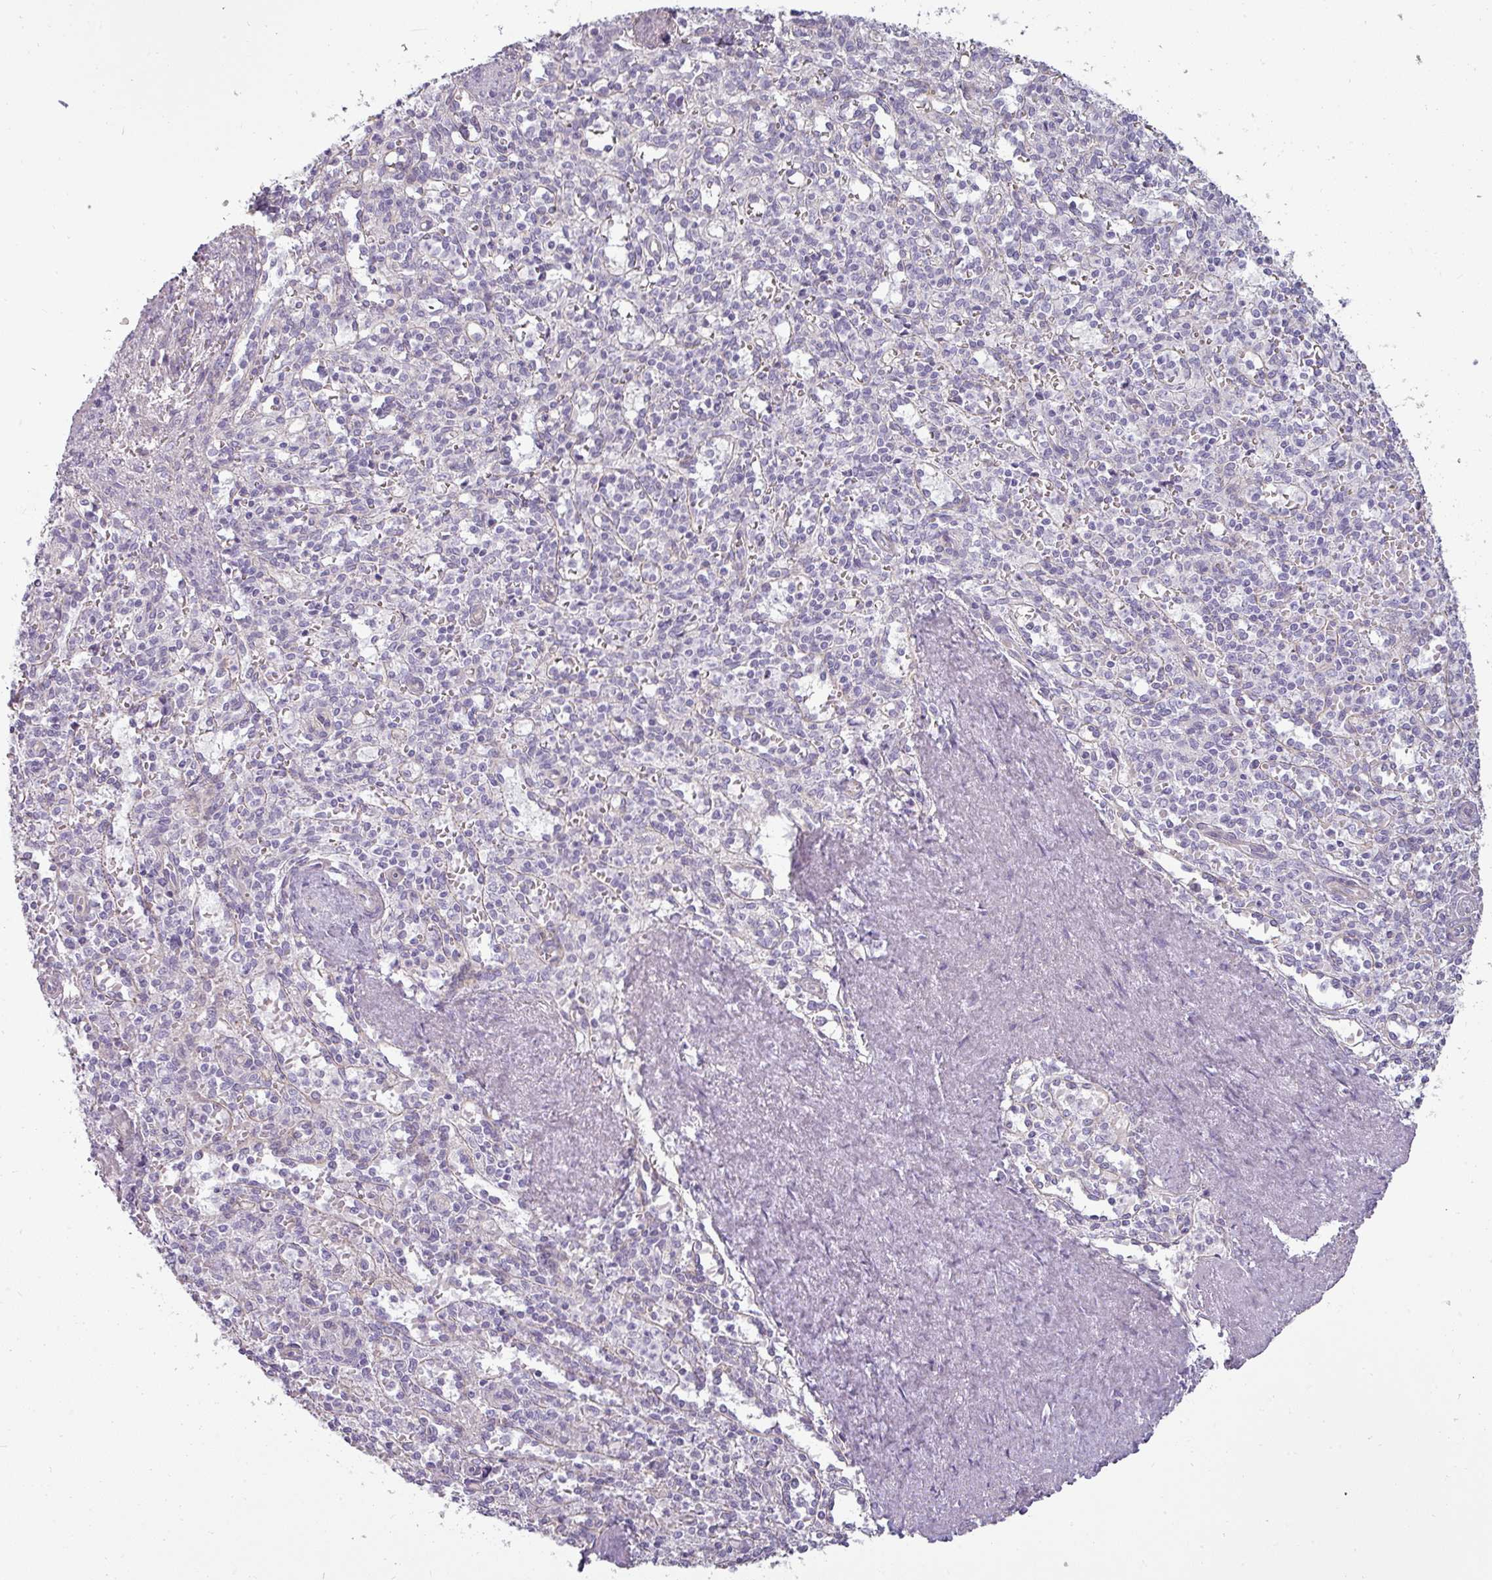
{"staining": {"intensity": "negative", "quantity": "none", "location": "none"}, "tissue": "spleen", "cell_type": "Cells in red pulp", "image_type": "normal", "snomed": [{"axis": "morphology", "description": "Normal tissue, NOS"}, {"axis": "topography", "description": "Spleen"}], "caption": "The image reveals no significant expression in cells in red pulp of spleen. (DAB immunohistochemistry (IHC), high magnification).", "gene": "ASB1", "patient": {"sex": "female", "age": 70}}